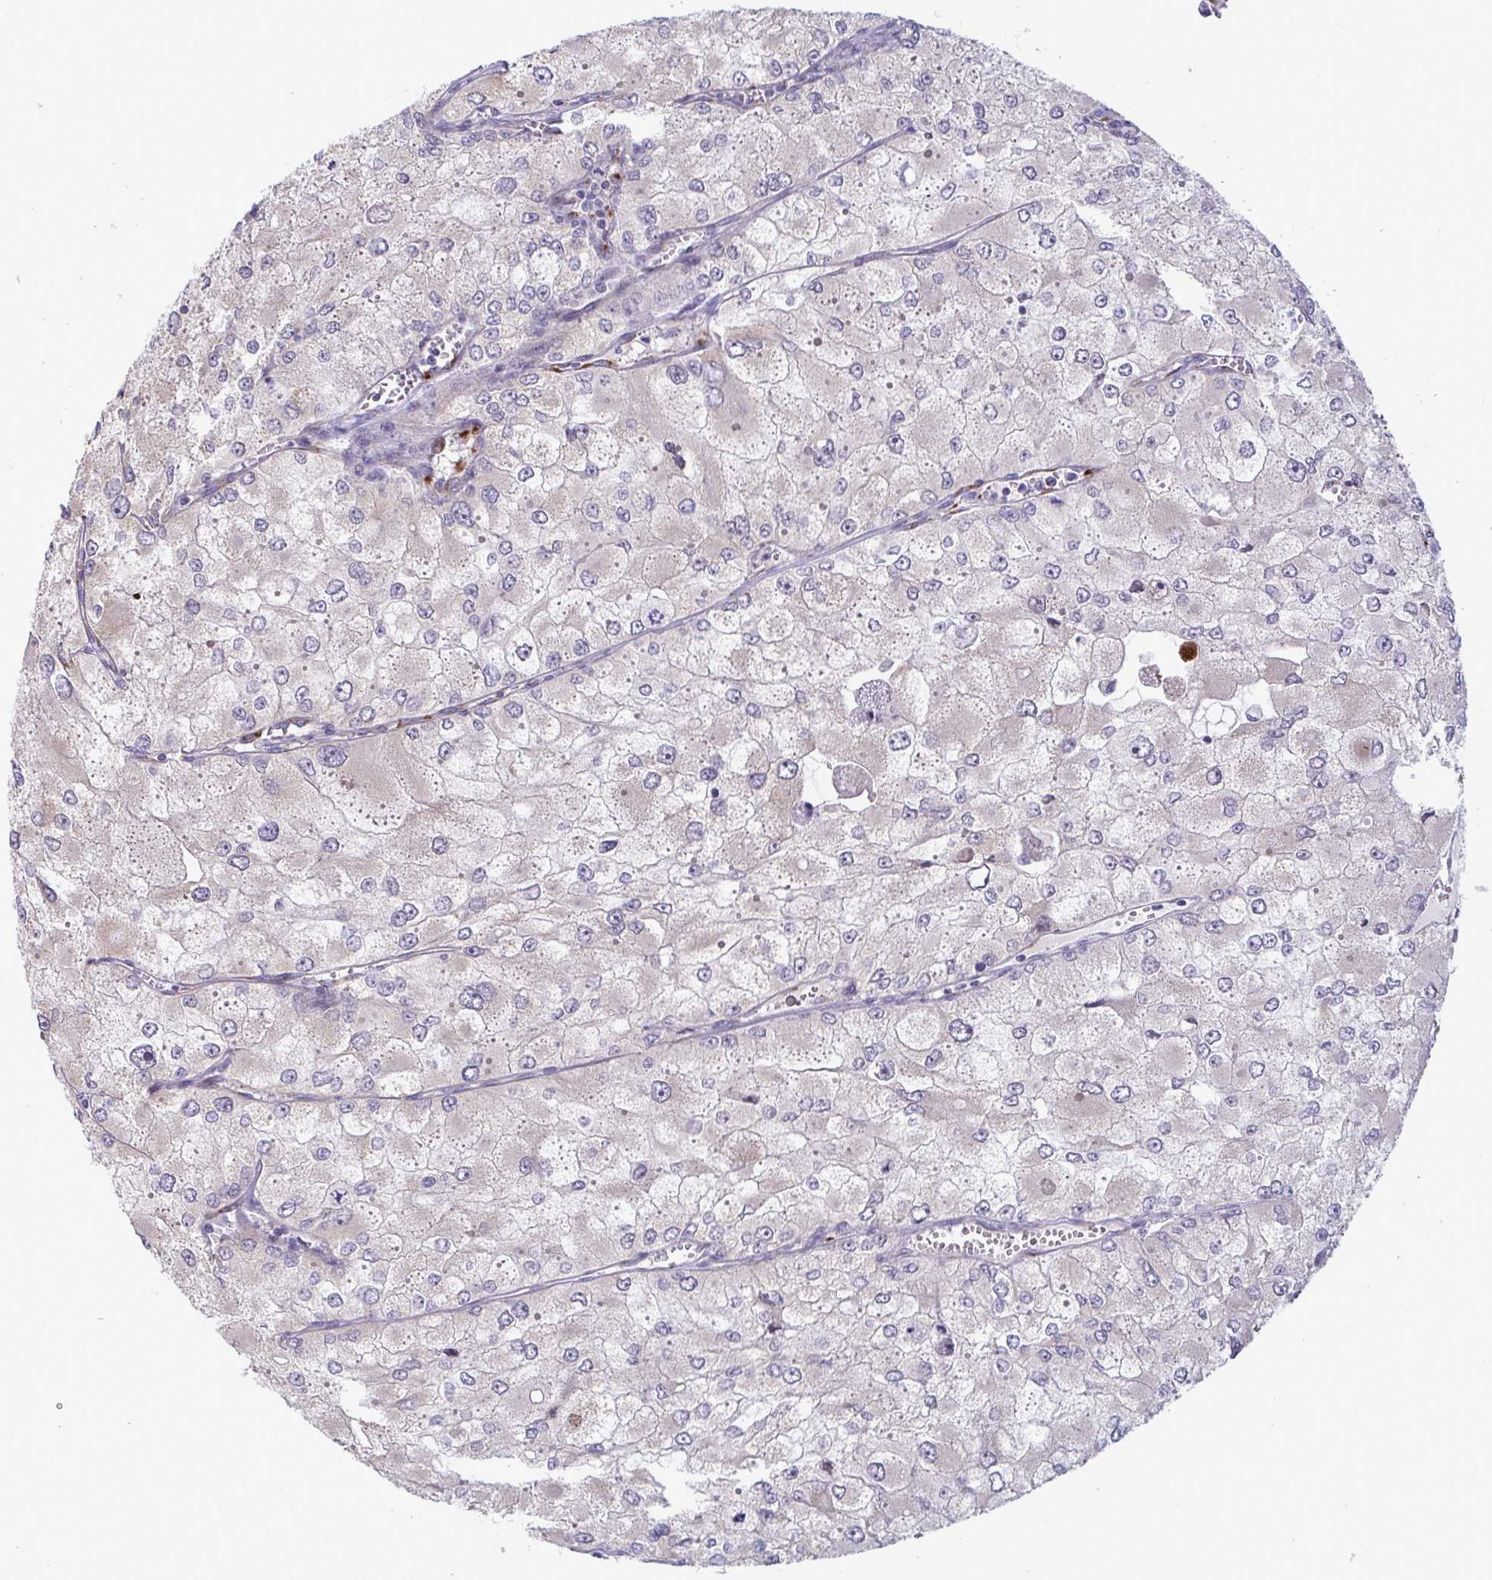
{"staining": {"intensity": "negative", "quantity": "none", "location": "none"}, "tissue": "renal cancer", "cell_type": "Tumor cells", "image_type": "cancer", "snomed": [{"axis": "morphology", "description": "Adenocarcinoma, NOS"}, {"axis": "topography", "description": "Kidney"}], "caption": "Protein analysis of renal cancer demonstrates no significant expression in tumor cells.", "gene": "IL37", "patient": {"sex": "female", "age": 70}}